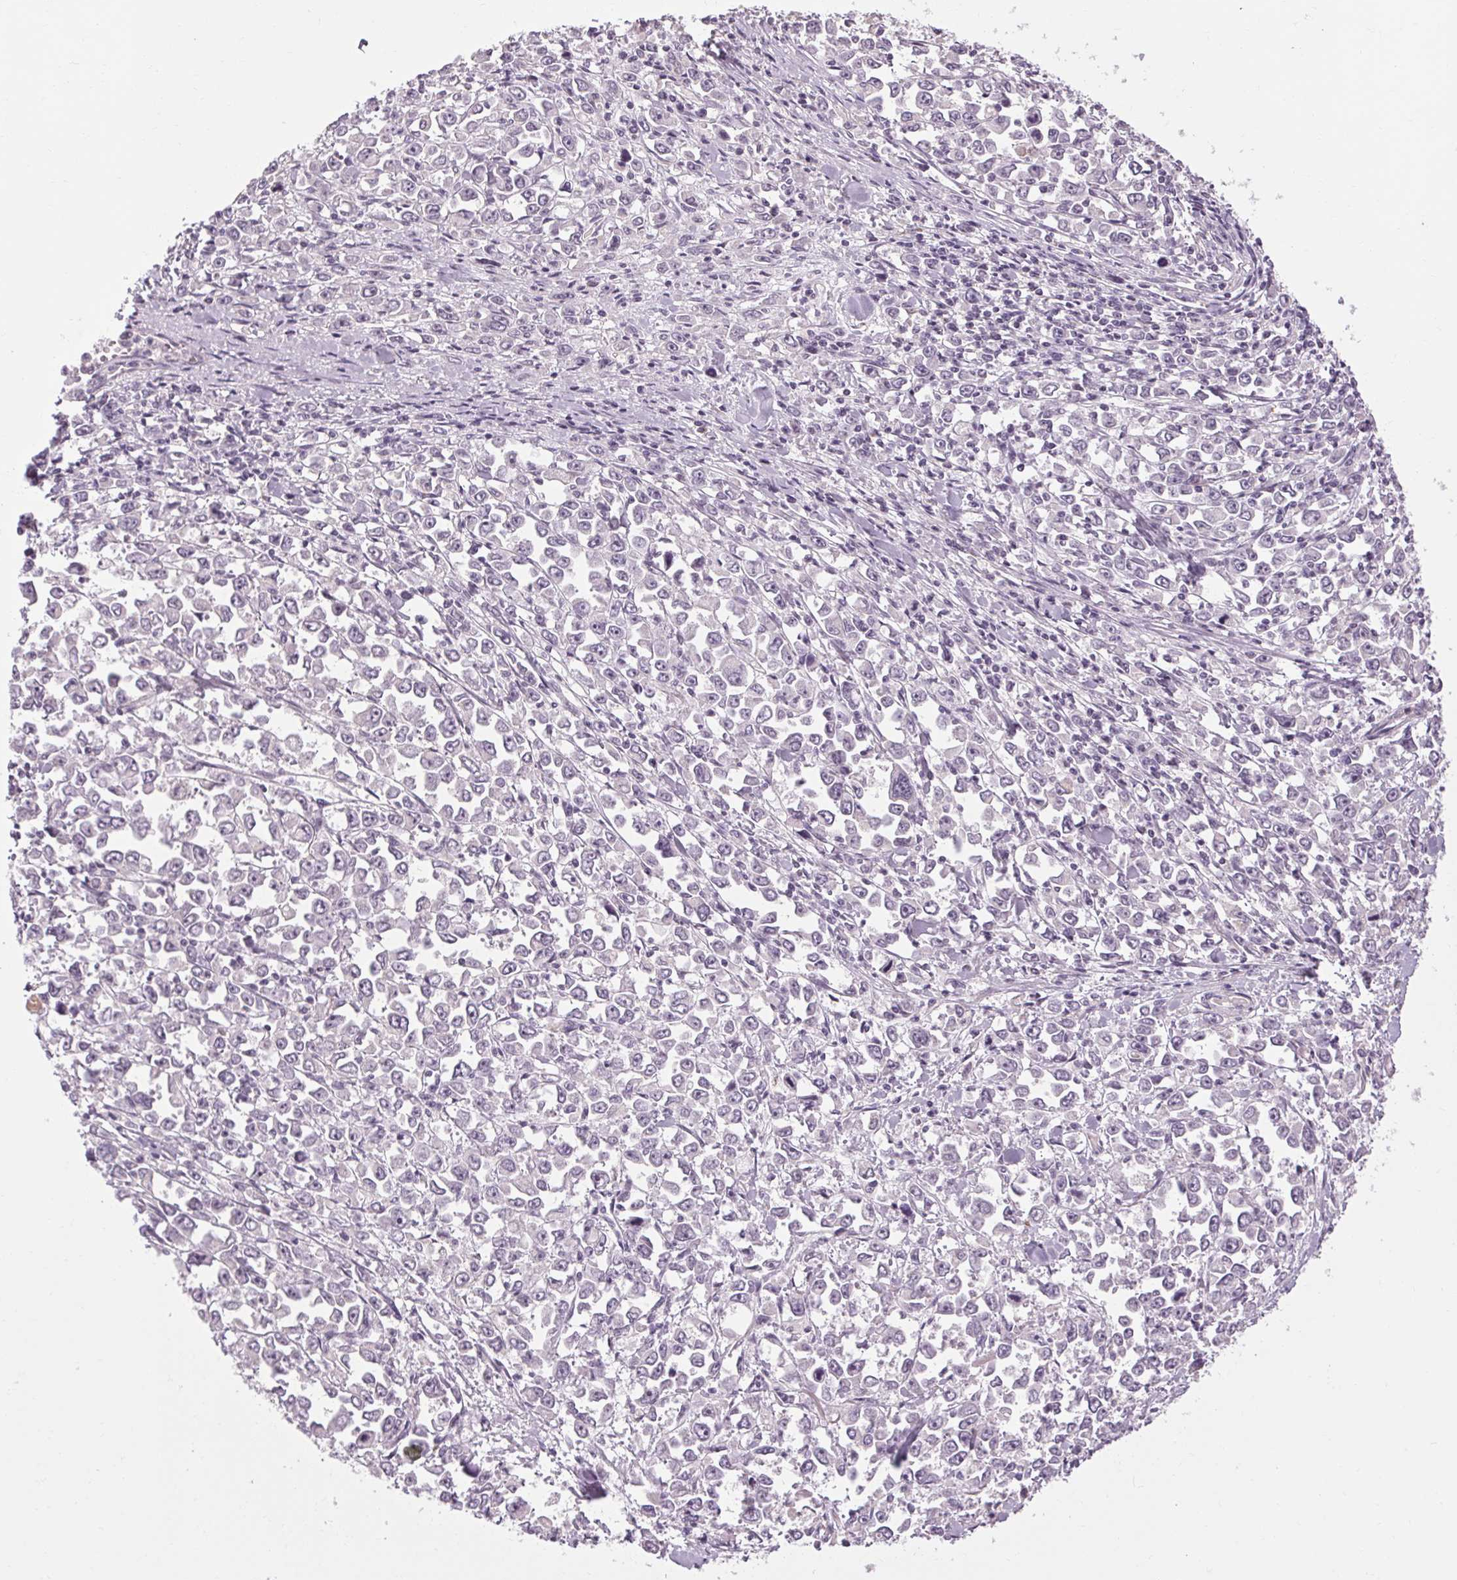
{"staining": {"intensity": "negative", "quantity": "none", "location": "none"}, "tissue": "stomach cancer", "cell_type": "Tumor cells", "image_type": "cancer", "snomed": [{"axis": "morphology", "description": "Adenocarcinoma, NOS"}, {"axis": "topography", "description": "Stomach, upper"}], "caption": "Protein analysis of adenocarcinoma (stomach) demonstrates no significant positivity in tumor cells. (Stains: DAB IHC with hematoxylin counter stain, Microscopy: brightfield microscopy at high magnification).", "gene": "KLHL40", "patient": {"sex": "male", "age": 70}}